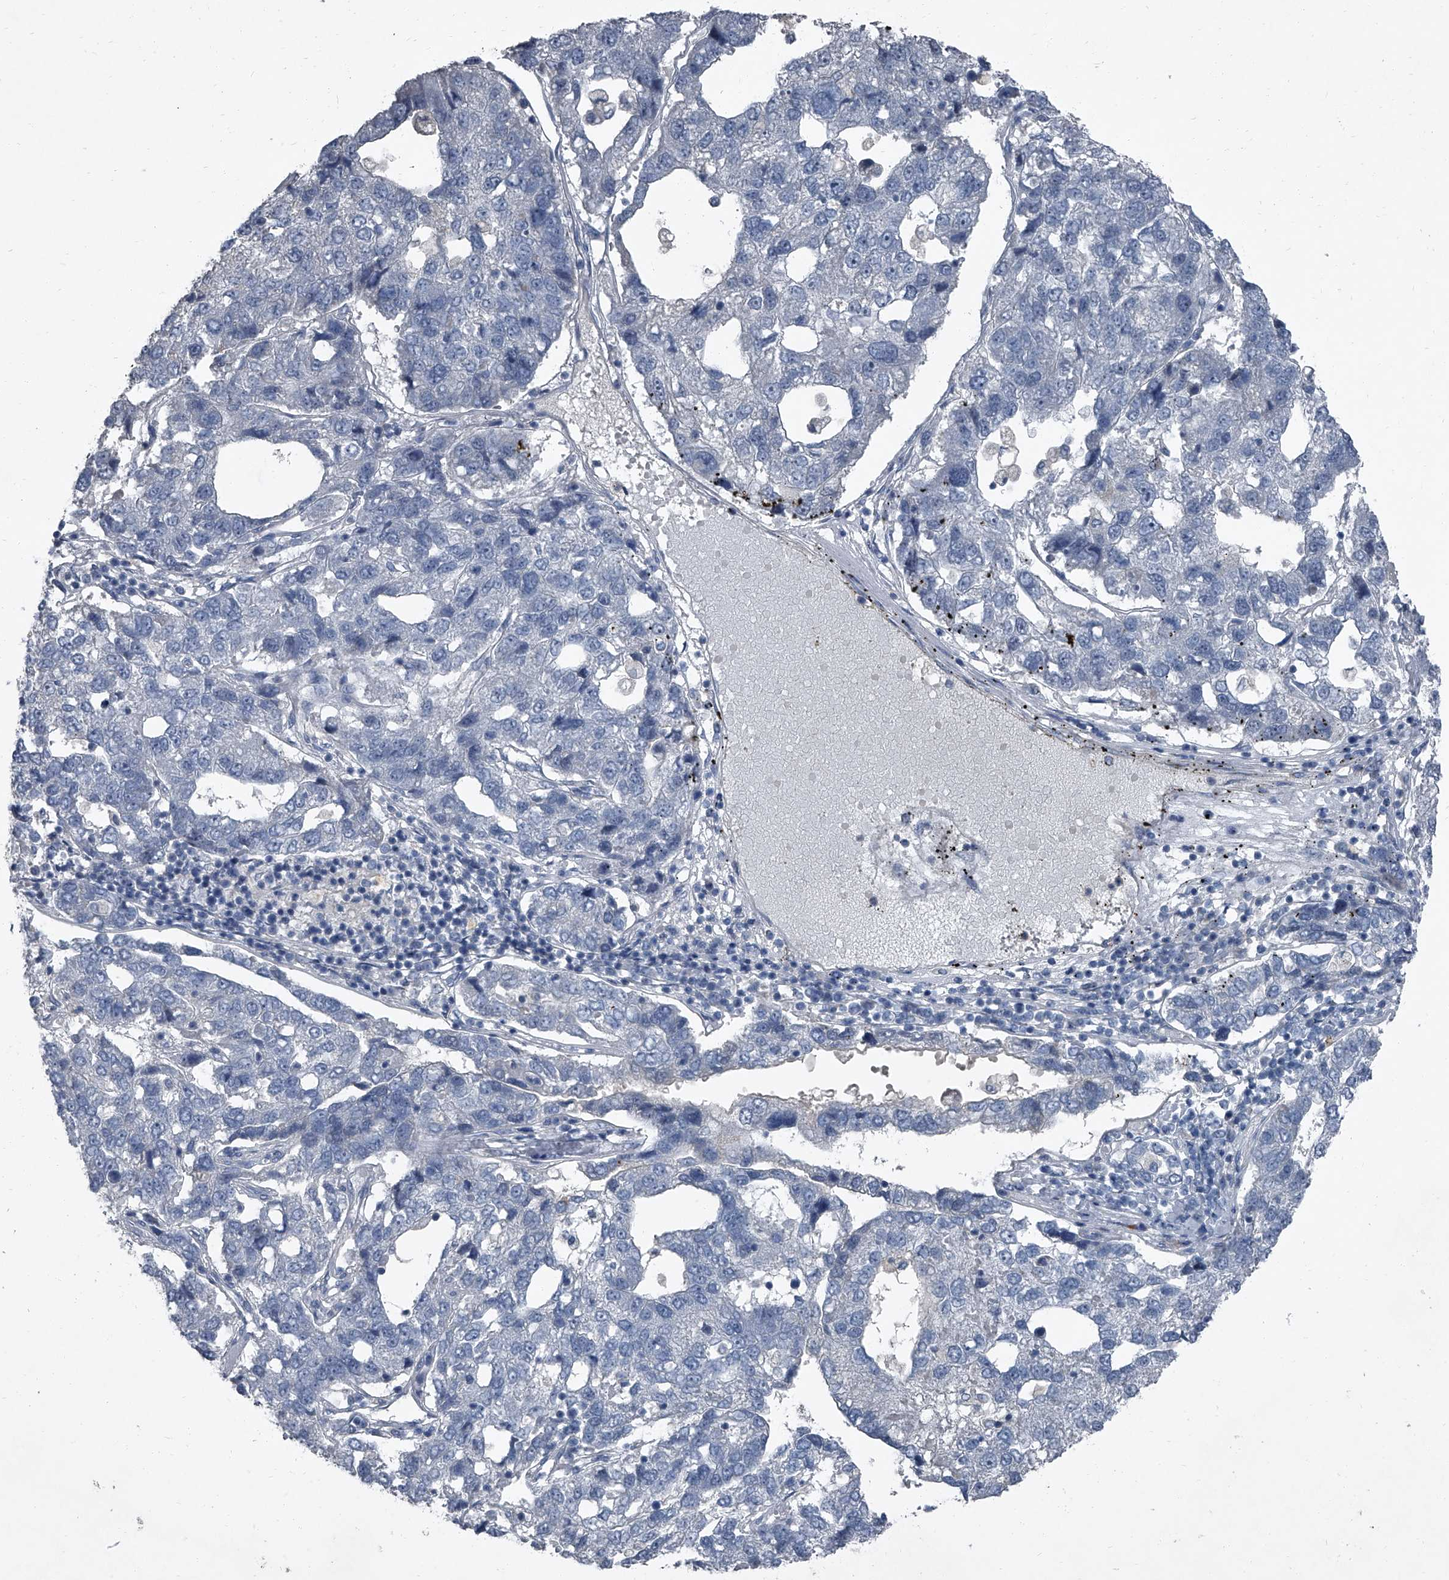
{"staining": {"intensity": "negative", "quantity": "none", "location": "none"}, "tissue": "pancreatic cancer", "cell_type": "Tumor cells", "image_type": "cancer", "snomed": [{"axis": "morphology", "description": "Adenocarcinoma, NOS"}, {"axis": "topography", "description": "Pancreas"}], "caption": "Adenocarcinoma (pancreatic) was stained to show a protein in brown. There is no significant staining in tumor cells.", "gene": "HEPHL1", "patient": {"sex": "female", "age": 61}}